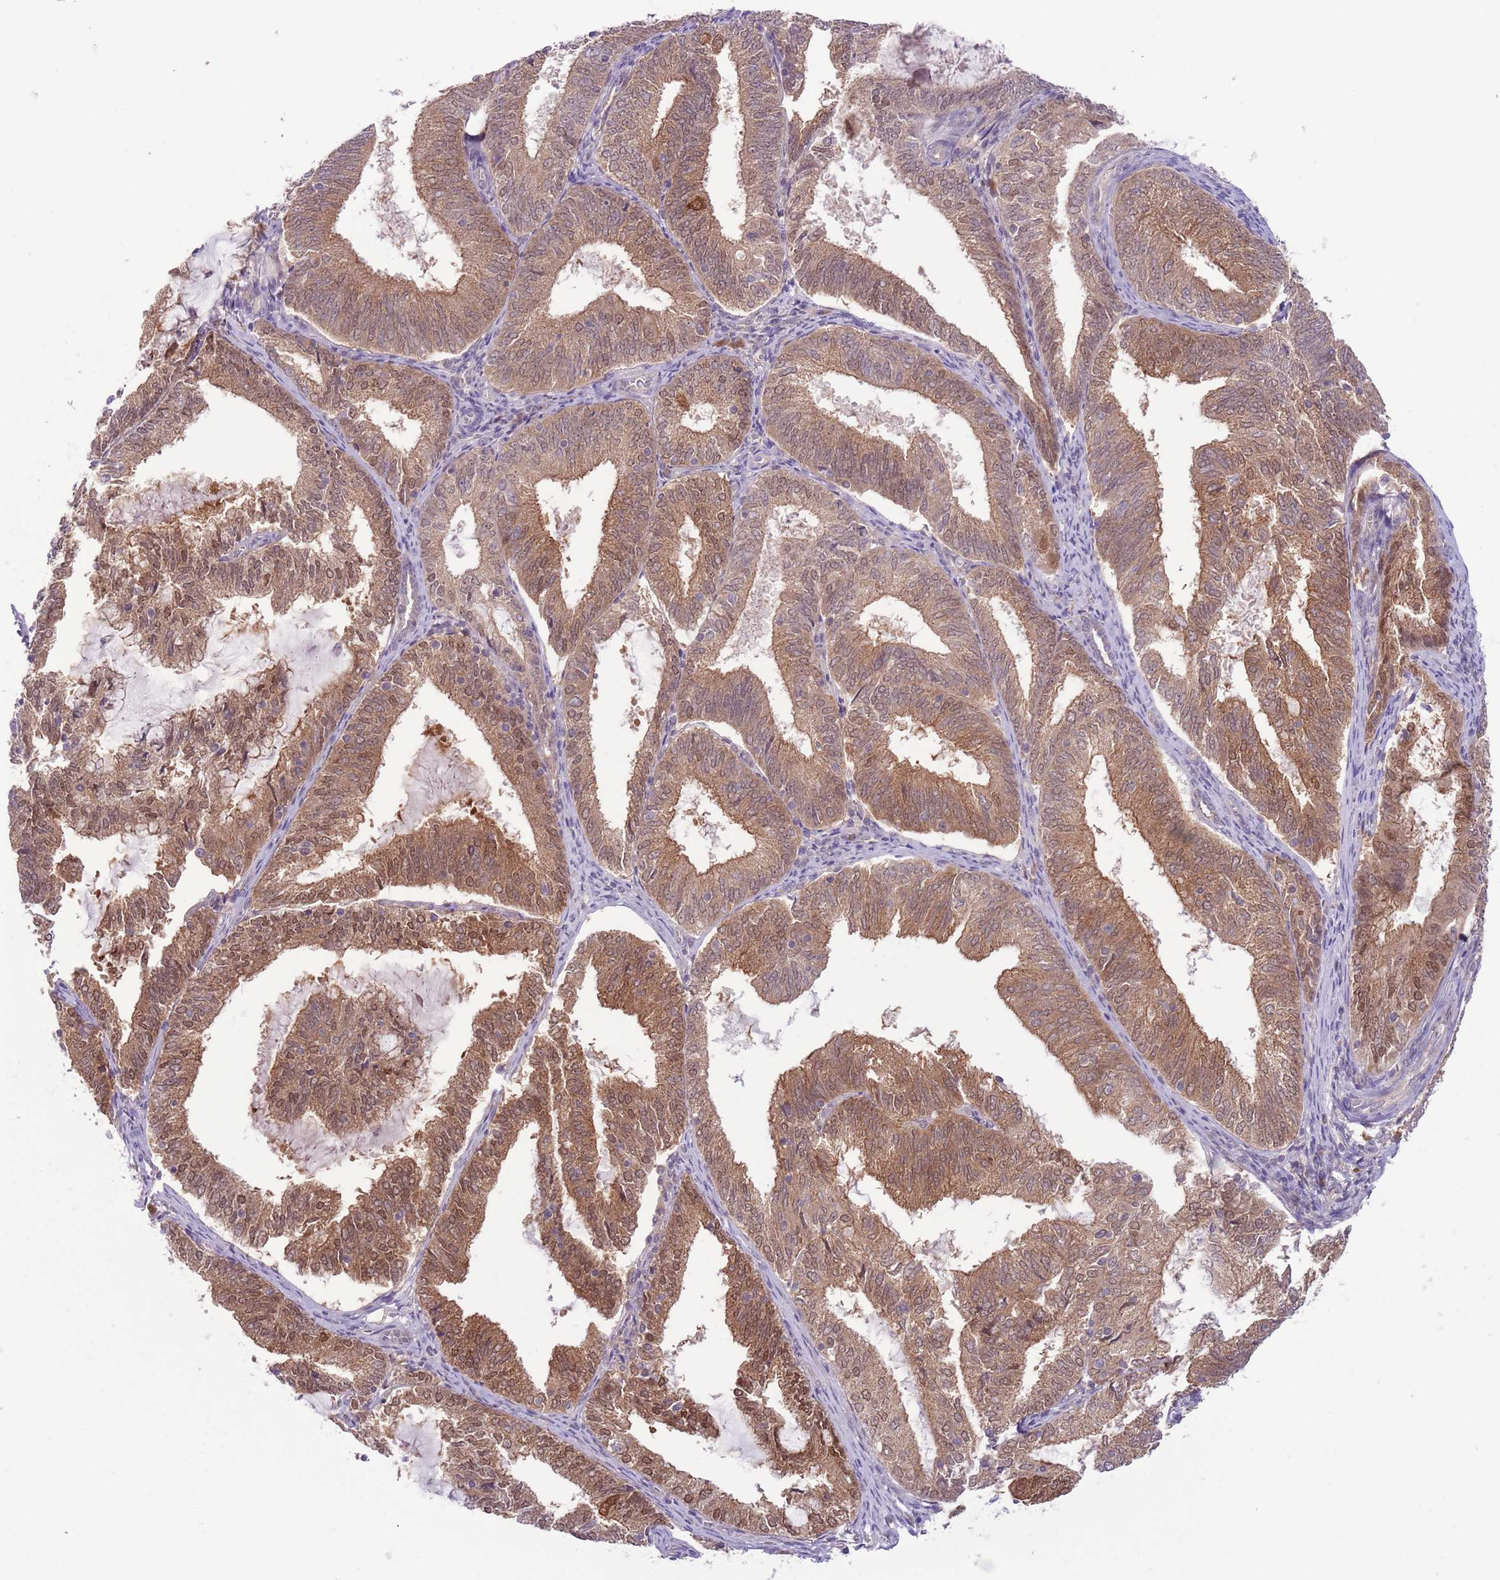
{"staining": {"intensity": "moderate", "quantity": ">75%", "location": "cytoplasmic/membranous,nuclear"}, "tissue": "endometrial cancer", "cell_type": "Tumor cells", "image_type": "cancer", "snomed": [{"axis": "morphology", "description": "Adenocarcinoma, NOS"}, {"axis": "topography", "description": "Endometrium"}], "caption": "This image displays endometrial cancer (adenocarcinoma) stained with immunohistochemistry to label a protein in brown. The cytoplasmic/membranous and nuclear of tumor cells show moderate positivity for the protein. Nuclei are counter-stained blue.", "gene": "COPE", "patient": {"sex": "female", "age": 81}}